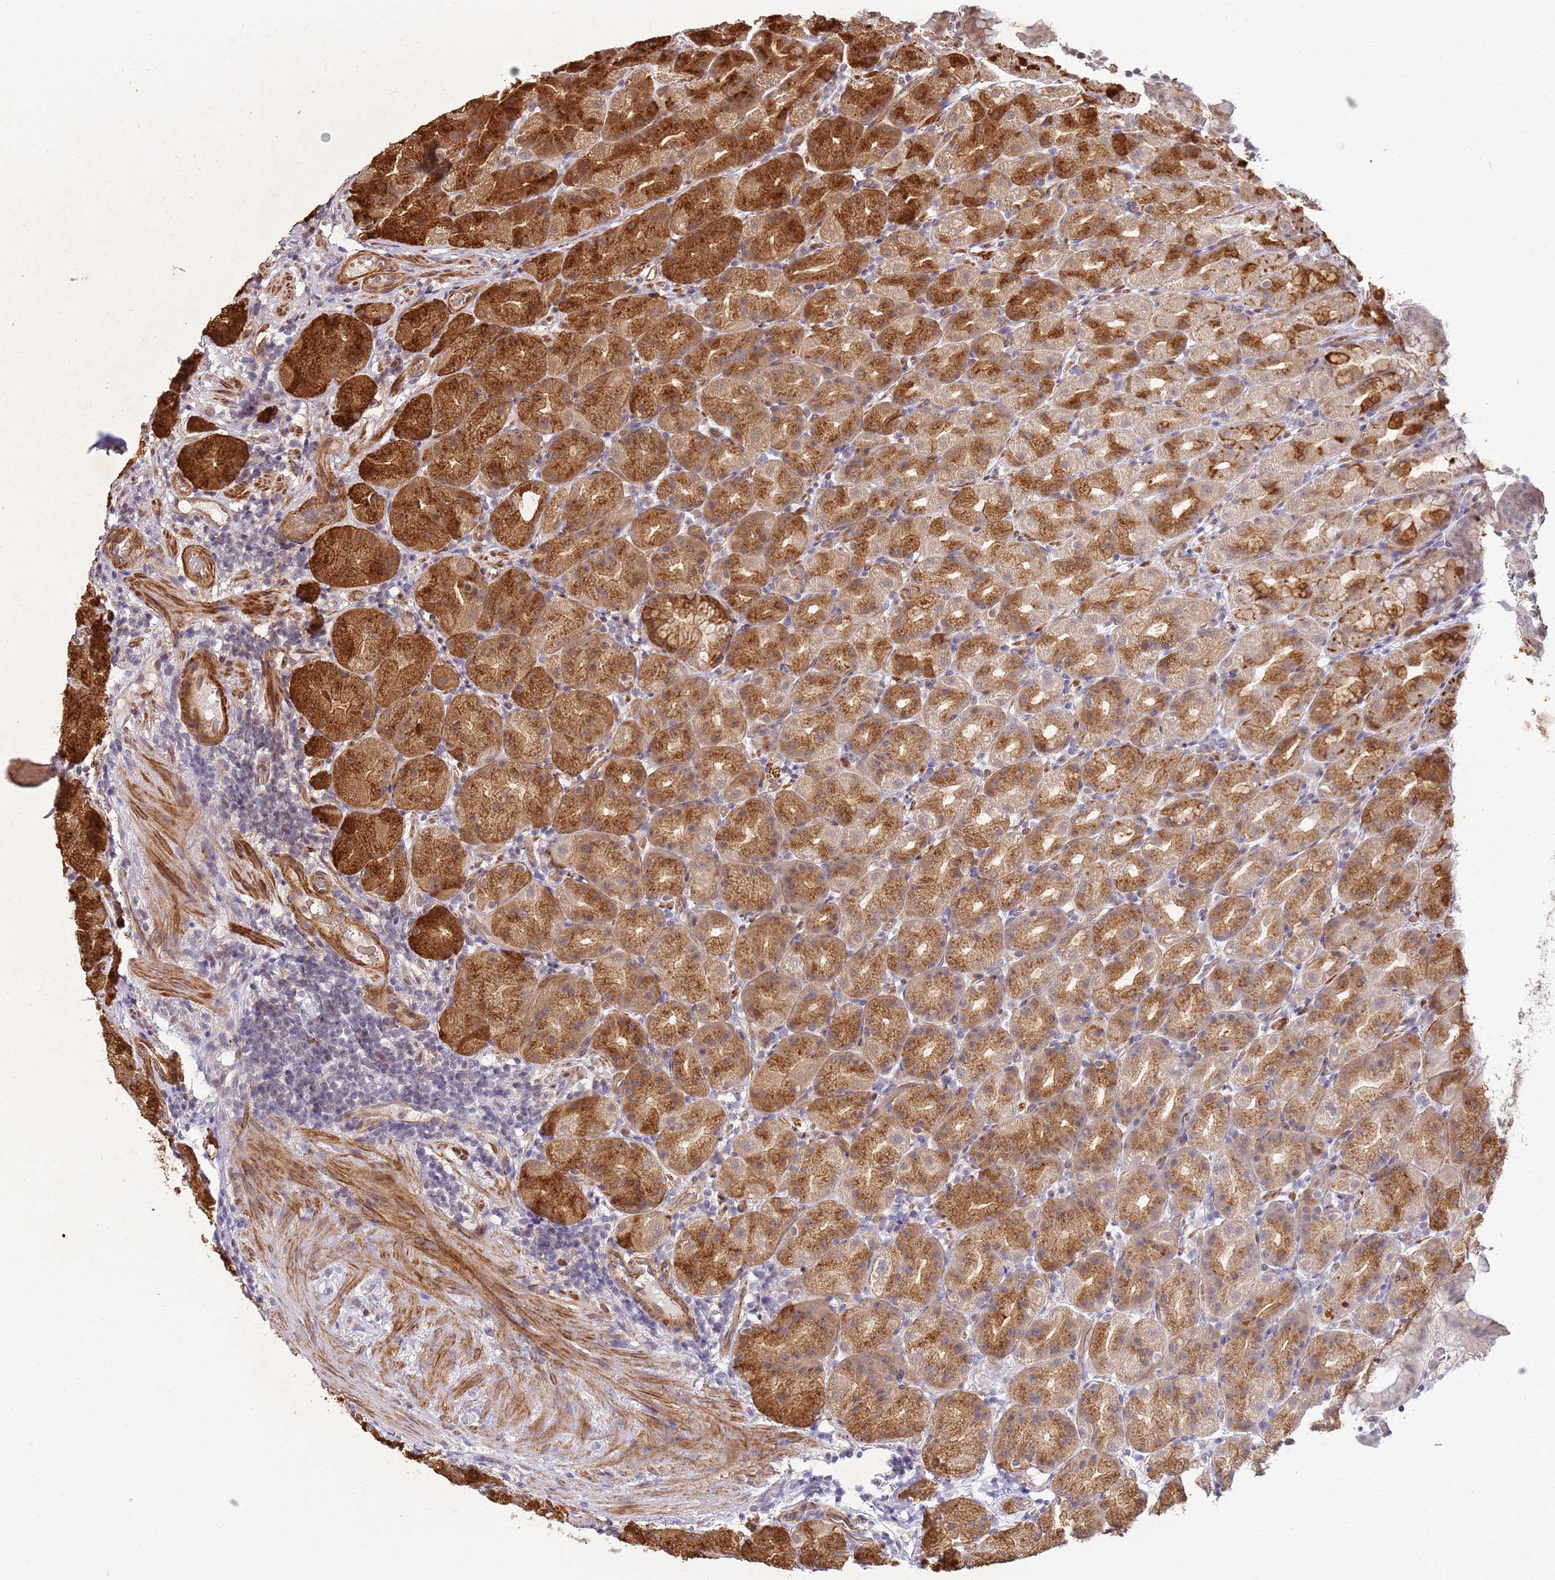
{"staining": {"intensity": "strong", "quantity": ">75%", "location": "cytoplasmic/membranous"}, "tissue": "stomach", "cell_type": "Glandular cells", "image_type": "normal", "snomed": [{"axis": "morphology", "description": "Normal tissue, NOS"}, {"axis": "topography", "description": "Stomach, upper"}, {"axis": "topography", "description": "Stomach"}], "caption": "This histopathology image displays immunohistochemistry staining of normal stomach, with high strong cytoplasmic/membranous expression in approximately >75% of glandular cells.", "gene": "ST18", "patient": {"sex": "male", "age": 68}}